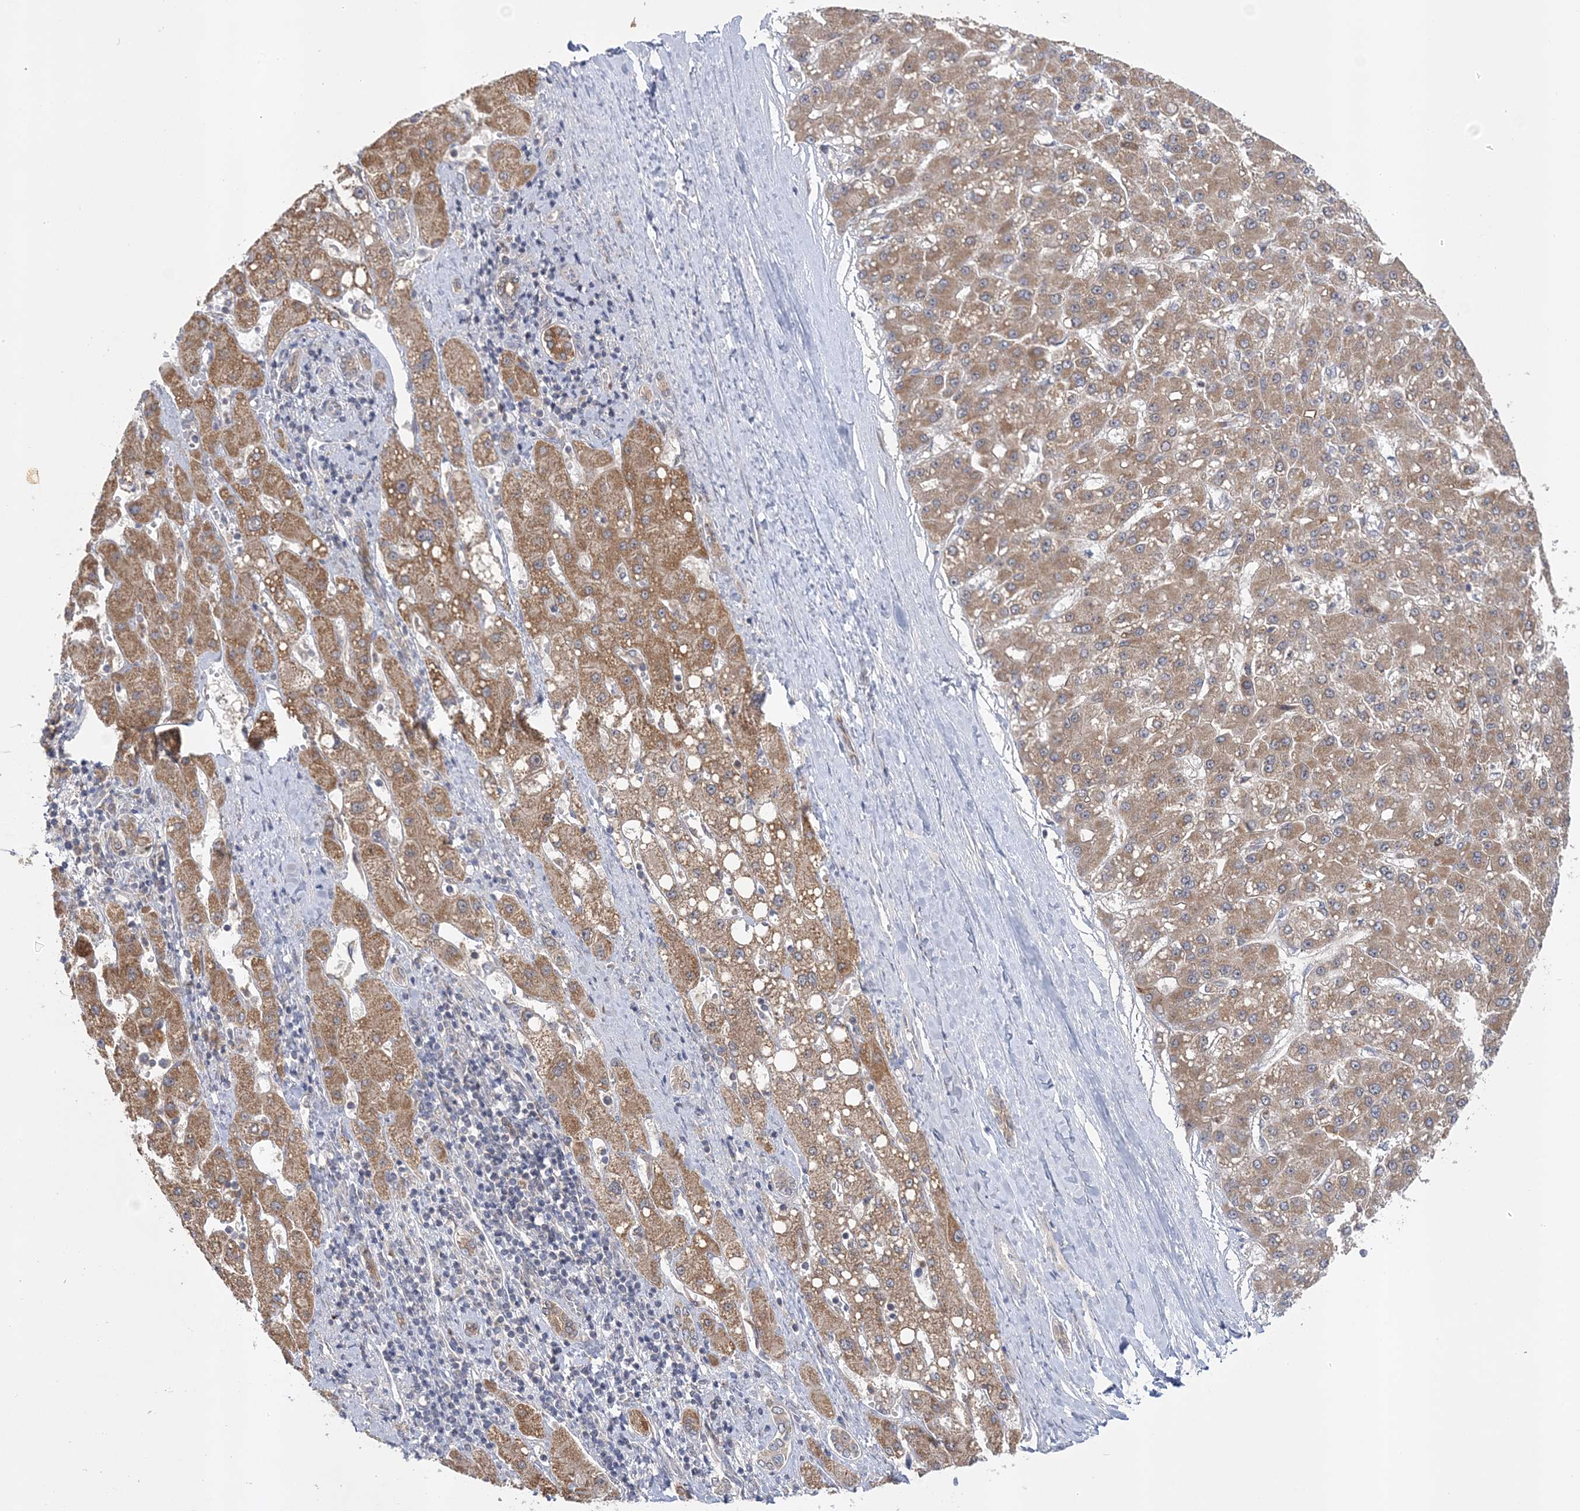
{"staining": {"intensity": "moderate", "quantity": ">75%", "location": "cytoplasmic/membranous"}, "tissue": "liver cancer", "cell_type": "Tumor cells", "image_type": "cancer", "snomed": [{"axis": "morphology", "description": "Carcinoma, Hepatocellular, NOS"}, {"axis": "topography", "description": "Liver"}], "caption": "Immunohistochemistry staining of hepatocellular carcinoma (liver), which shows medium levels of moderate cytoplasmic/membranous staining in approximately >75% of tumor cells indicating moderate cytoplasmic/membranous protein positivity. The staining was performed using DAB (3,3'-diaminobenzidine) (brown) for protein detection and nuclei were counterstained in hematoxylin (blue).", "gene": "MMADHC", "patient": {"sex": "male", "age": 67}}